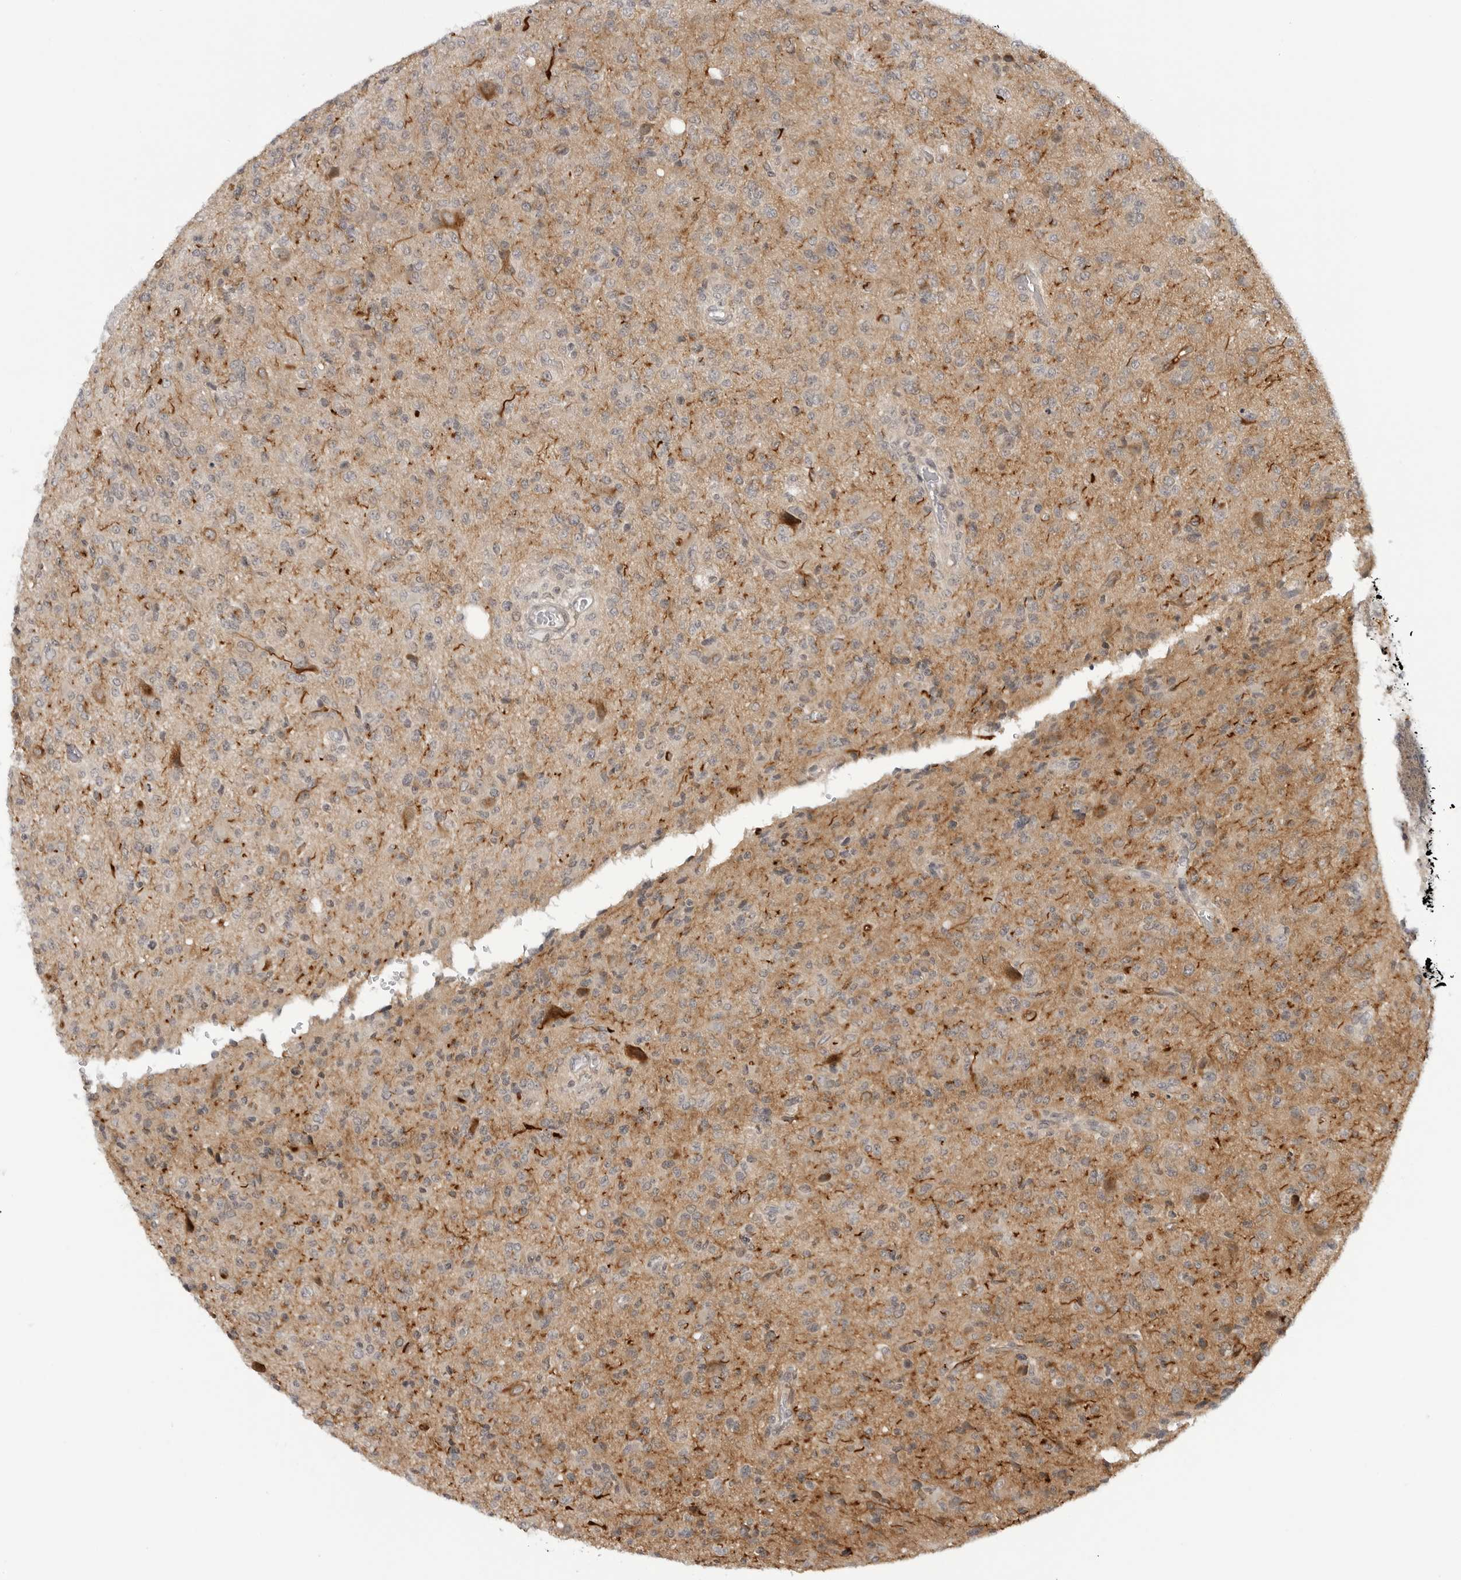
{"staining": {"intensity": "weak", "quantity": ">75%", "location": "cytoplasmic/membranous"}, "tissue": "glioma", "cell_type": "Tumor cells", "image_type": "cancer", "snomed": [{"axis": "morphology", "description": "Glioma, malignant, High grade"}, {"axis": "topography", "description": "Brain"}], "caption": "Protein positivity by immunohistochemistry (IHC) shows weak cytoplasmic/membranous expression in approximately >75% of tumor cells in glioma. The staining was performed using DAB to visualize the protein expression in brown, while the nuclei were stained in blue with hematoxylin (Magnification: 20x).", "gene": "STXBP3", "patient": {"sex": "female", "age": 57}}